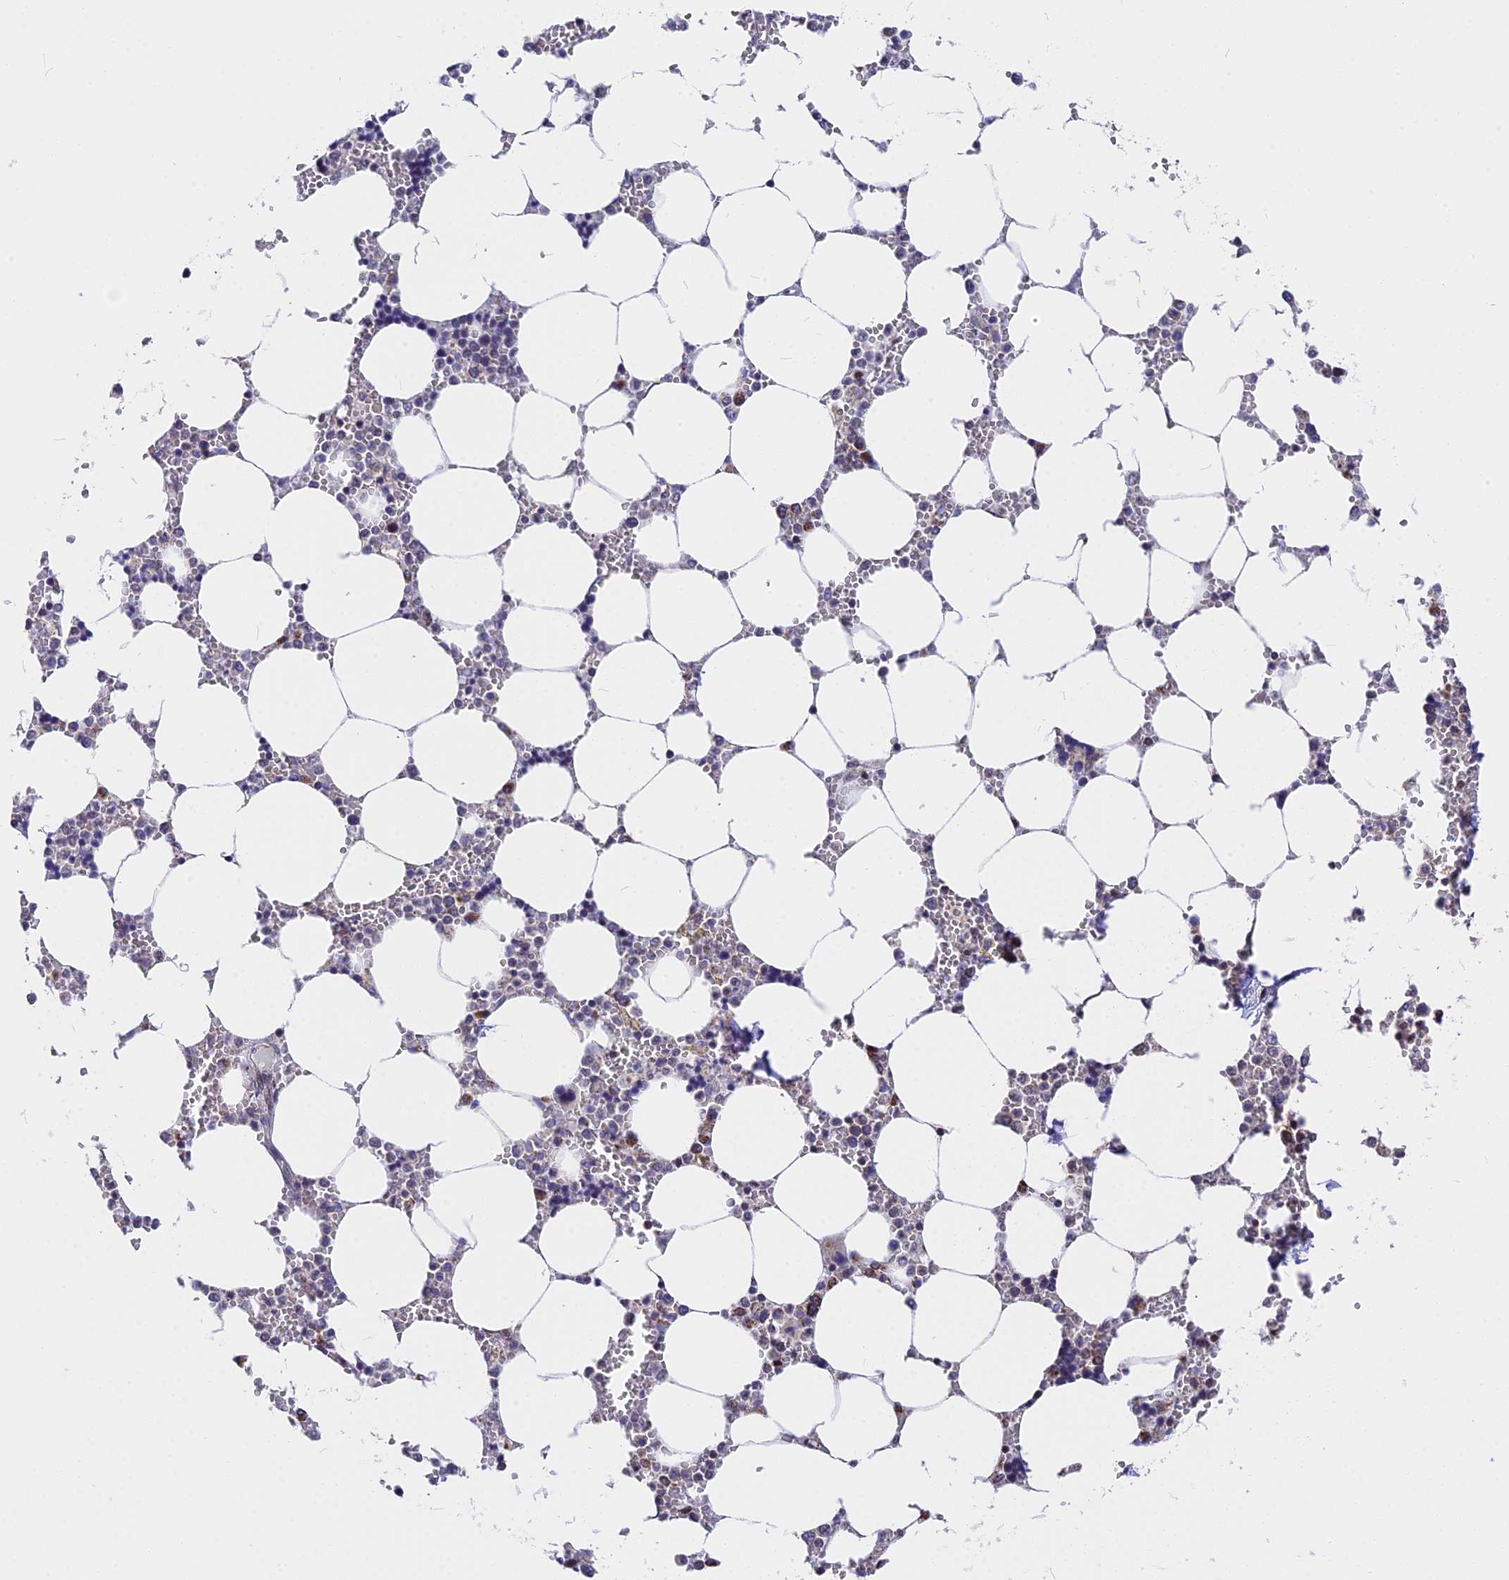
{"staining": {"intensity": "strong", "quantity": "<25%", "location": "cytoplasmic/membranous,nuclear"}, "tissue": "bone marrow", "cell_type": "Hematopoietic cells", "image_type": "normal", "snomed": [{"axis": "morphology", "description": "Normal tissue, NOS"}, {"axis": "topography", "description": "Bone marrow"}], "caption": "A brown stain shows strong cytoplasmic/membranous,nuclear expression of a protein in hematopoietic cells of unremarkable human bone marrow. Nuclei are stained in blue.", "gene": "FAM174C", "patient": {"sex": "male", "age": 64}}